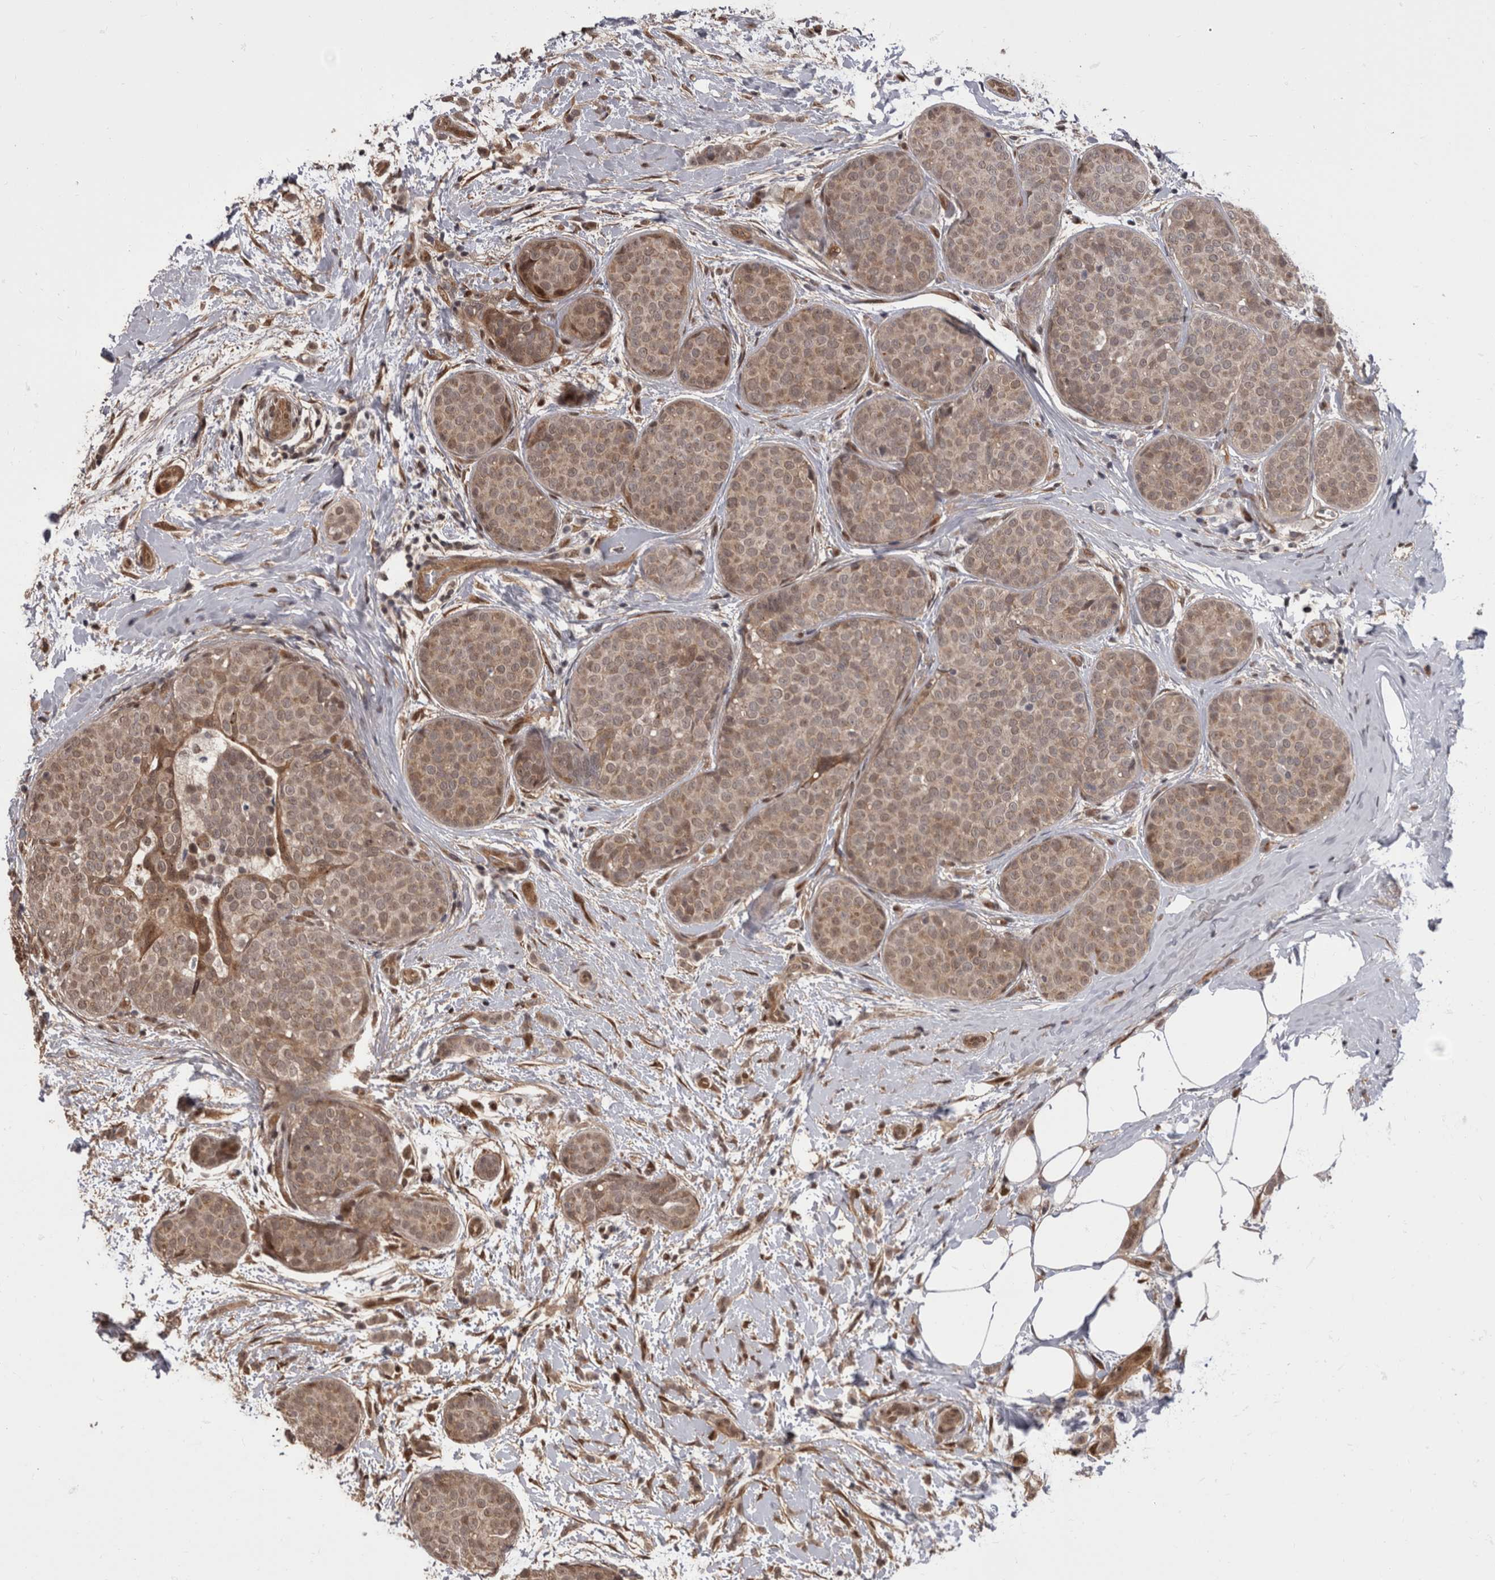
{"staining": {"intensity": "weak", "quantity": ">75%", "location": "cytoplasmic/membranous,nuclear"}, "tissue": "breast cancer", "cell_type": "Tumor cells", "image_type": "cancer", "snomed": [{"axis": "morphology", "description": "Lobular carcinoma, in situ"}, {"axis": "morphology", "description": "Lobular carcinoma"}, {"axis": "topography", "description": "Breast"}], "caption": "Protein analysis of lobular carcinoma (breast) tissue shows weak cytoplasmic/membranous and nuclear staining in approximately >75% of tumor cells.", "gene": "AKT3", "patient": {"sex": "female", "age": 41}}